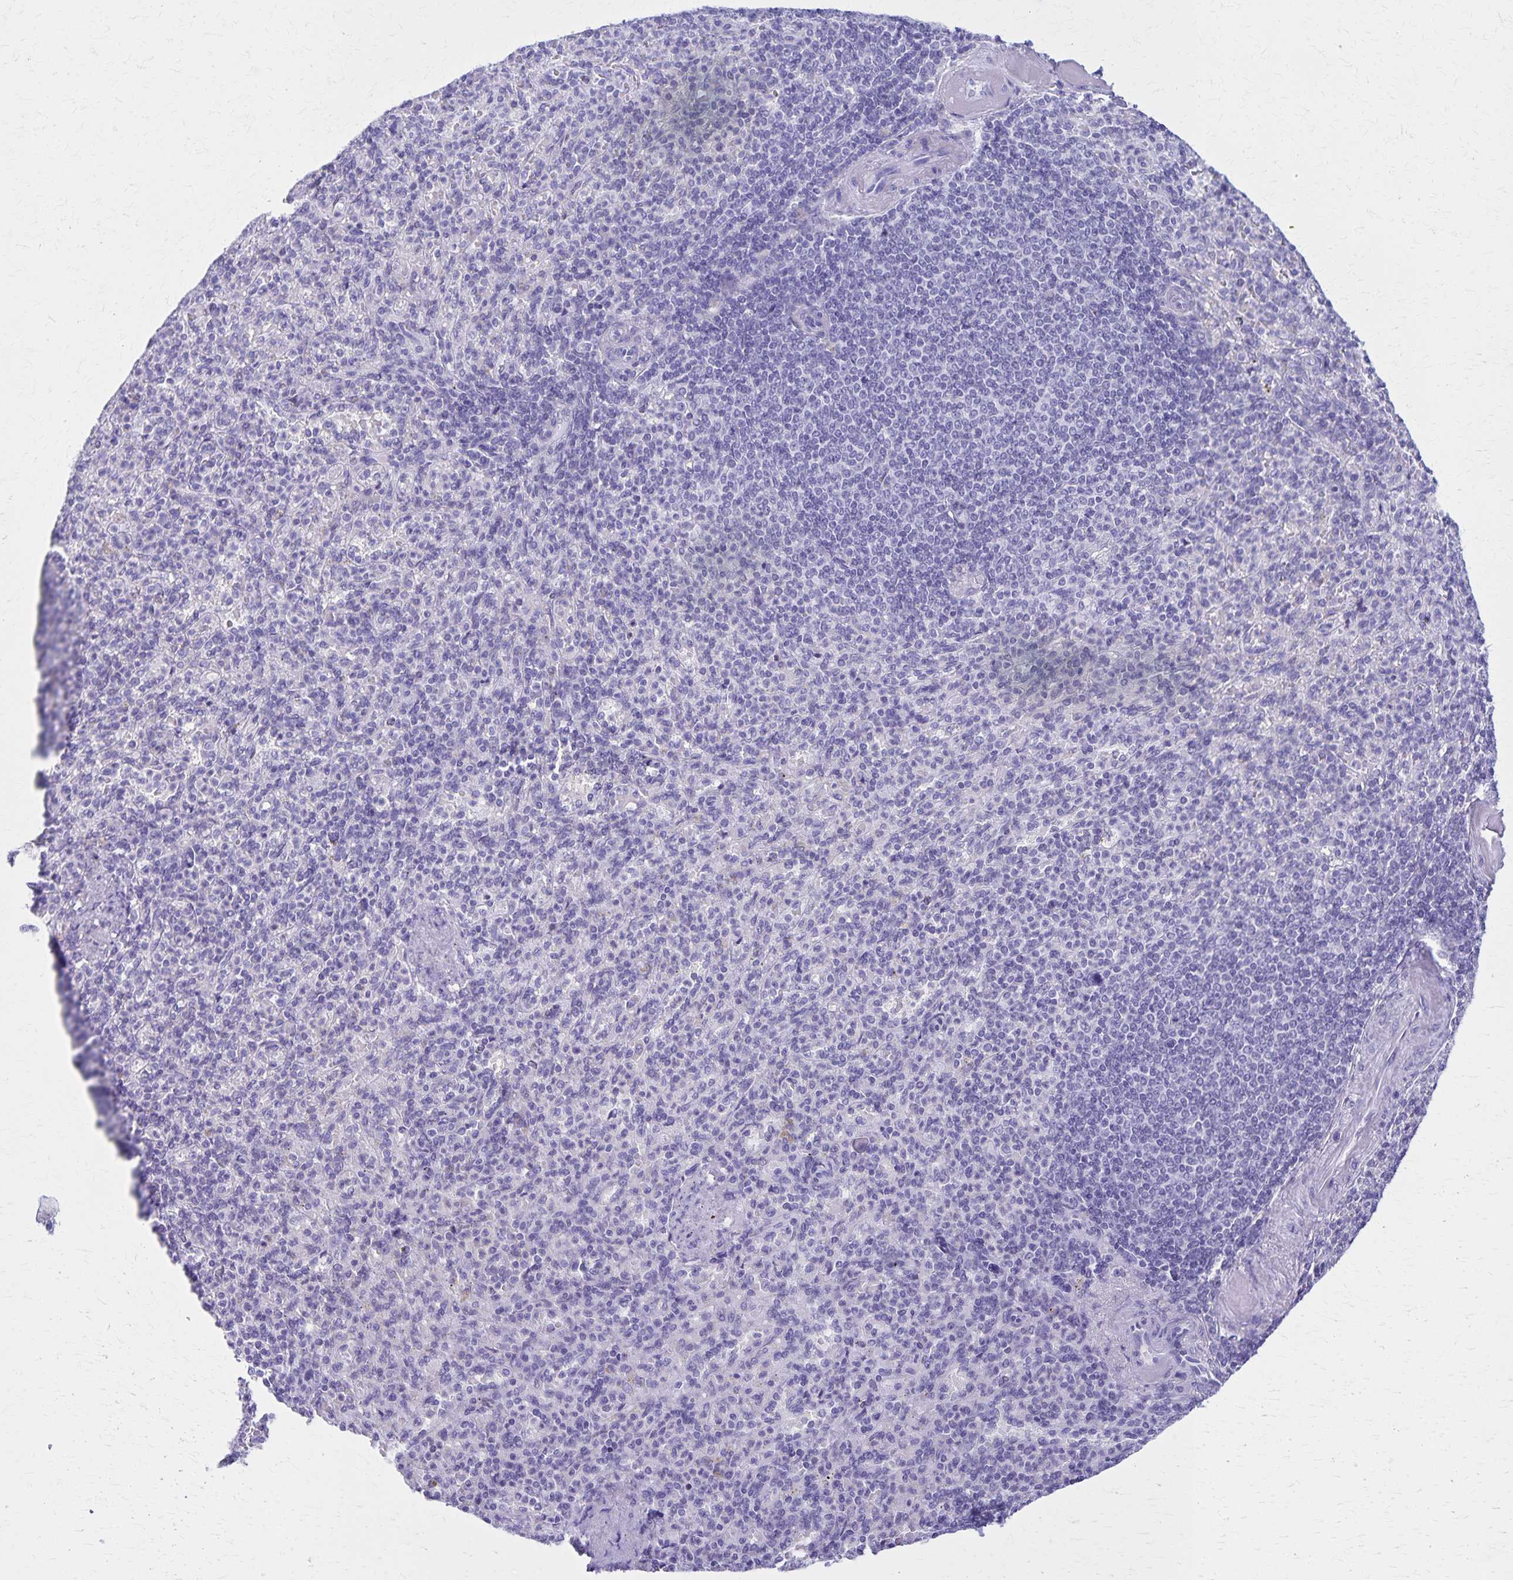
{"staining": {"intensity": "negative", "quantity": "none", "location": "none"}, "tissue": "spleen", "cell_type": "Cells in red pulp", "image_type": "normal", "snomed": [{"axis": "morphology", "description": "Normal tissue, NOS"}, {"axis": "topography", "description": "Spleen"}], "caption": "Protein analysis of unremarkable spleen reveals no significant expression in cells in red pulp. (Brightfield microscopy of DAB (3,3'-diaminobenzidine) IHC at high magnification).", "gene": "DEFA5", "patient": {"sex": "female", "age": 74}}